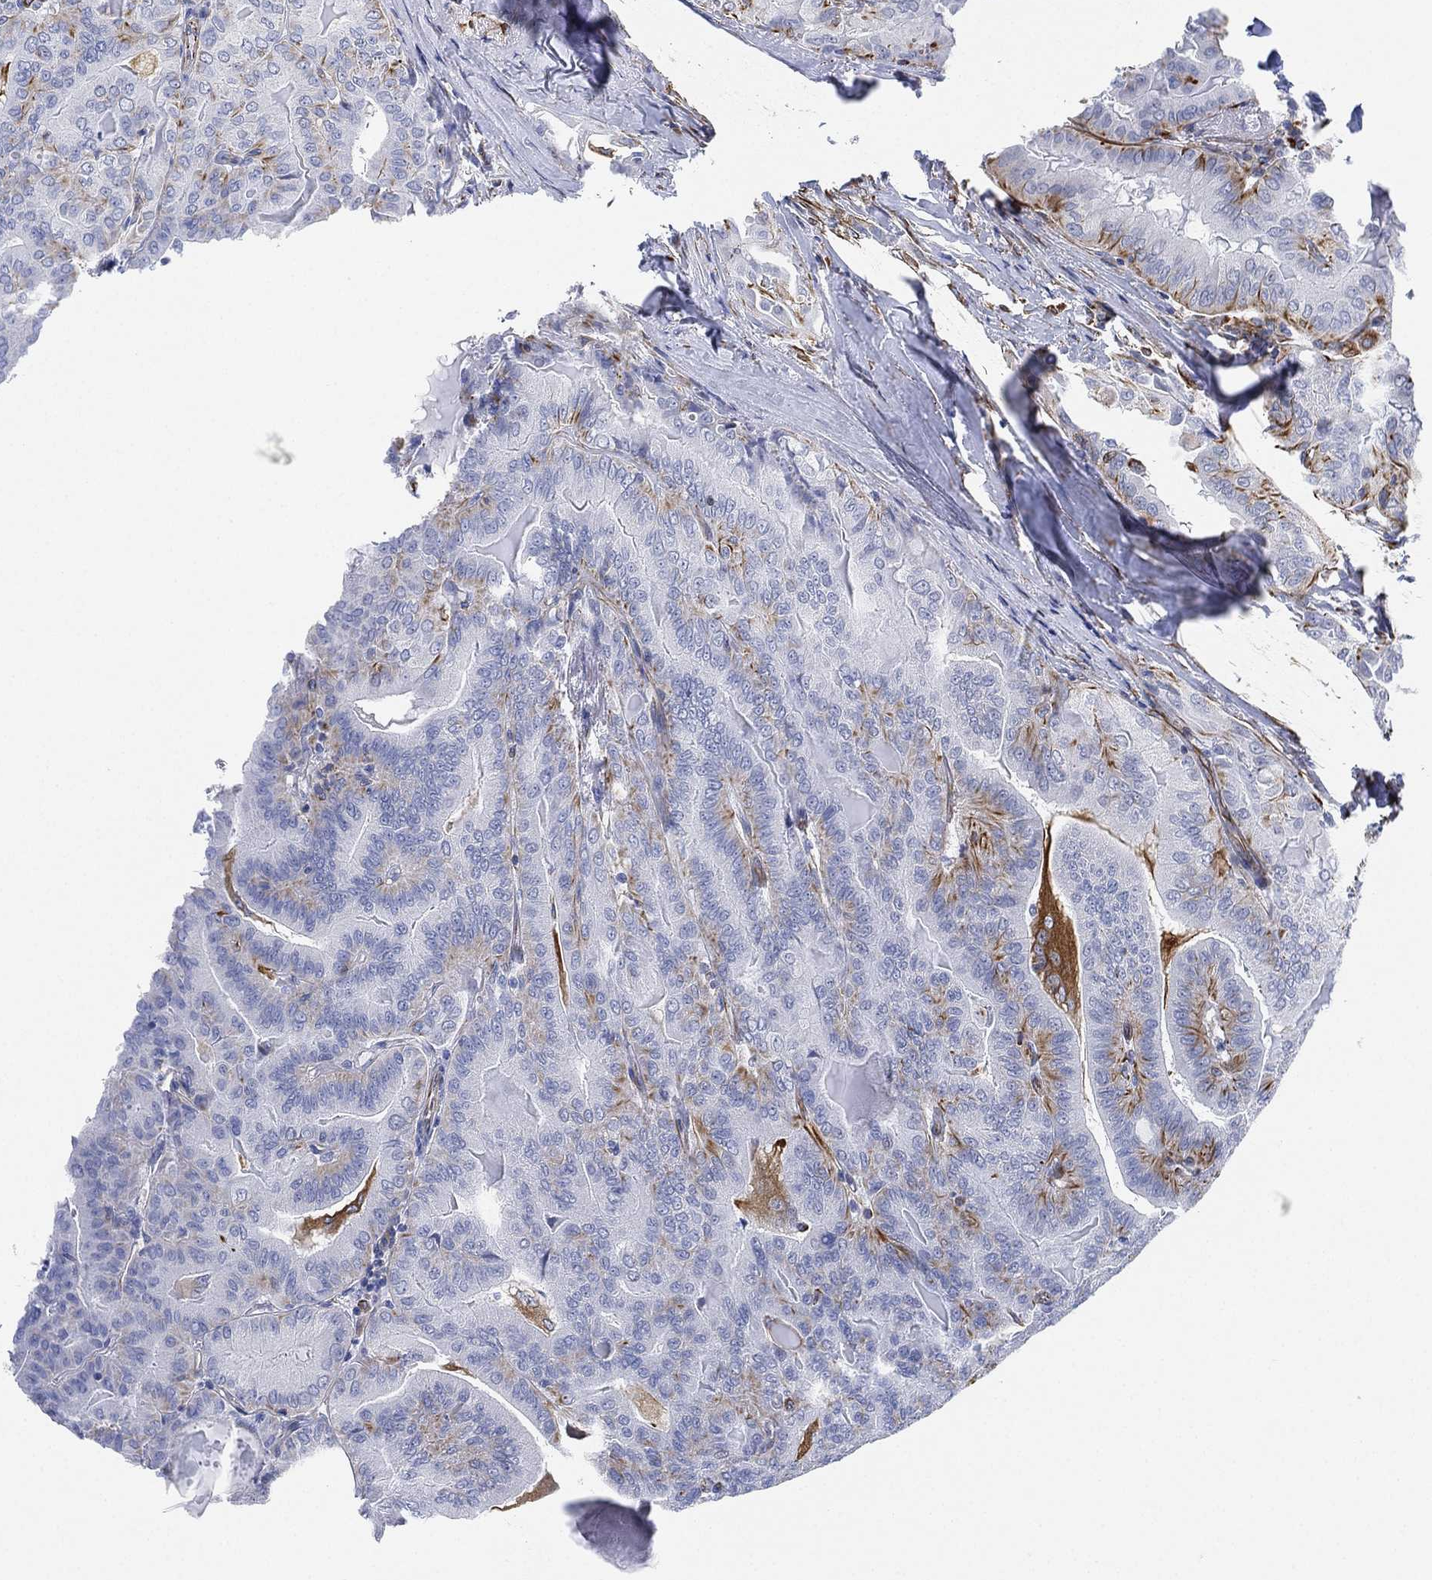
{"staining": {"intensity": "moderate", "quantity": "25%-75%", "location": "cytoplasmic/membranous"}, "tissue": "thyroid cancer", "cell_type": "Tumor cells", "image_type": "cancer", "snomed": [{"axis": "morphology", "description": "Papillary adenocarcinoma, NOS"}, {"axis": "topography", "description": "Thyroid gland"}], "caption": "Protein expression analysis of thyroid papillary adenocarcinoma shows moderate cytoplasmic/membranous staining in approximately 25%-75% of tumor cells.", "gene": "PSKH2", "patient": {"sex": "female", "age": 68}}